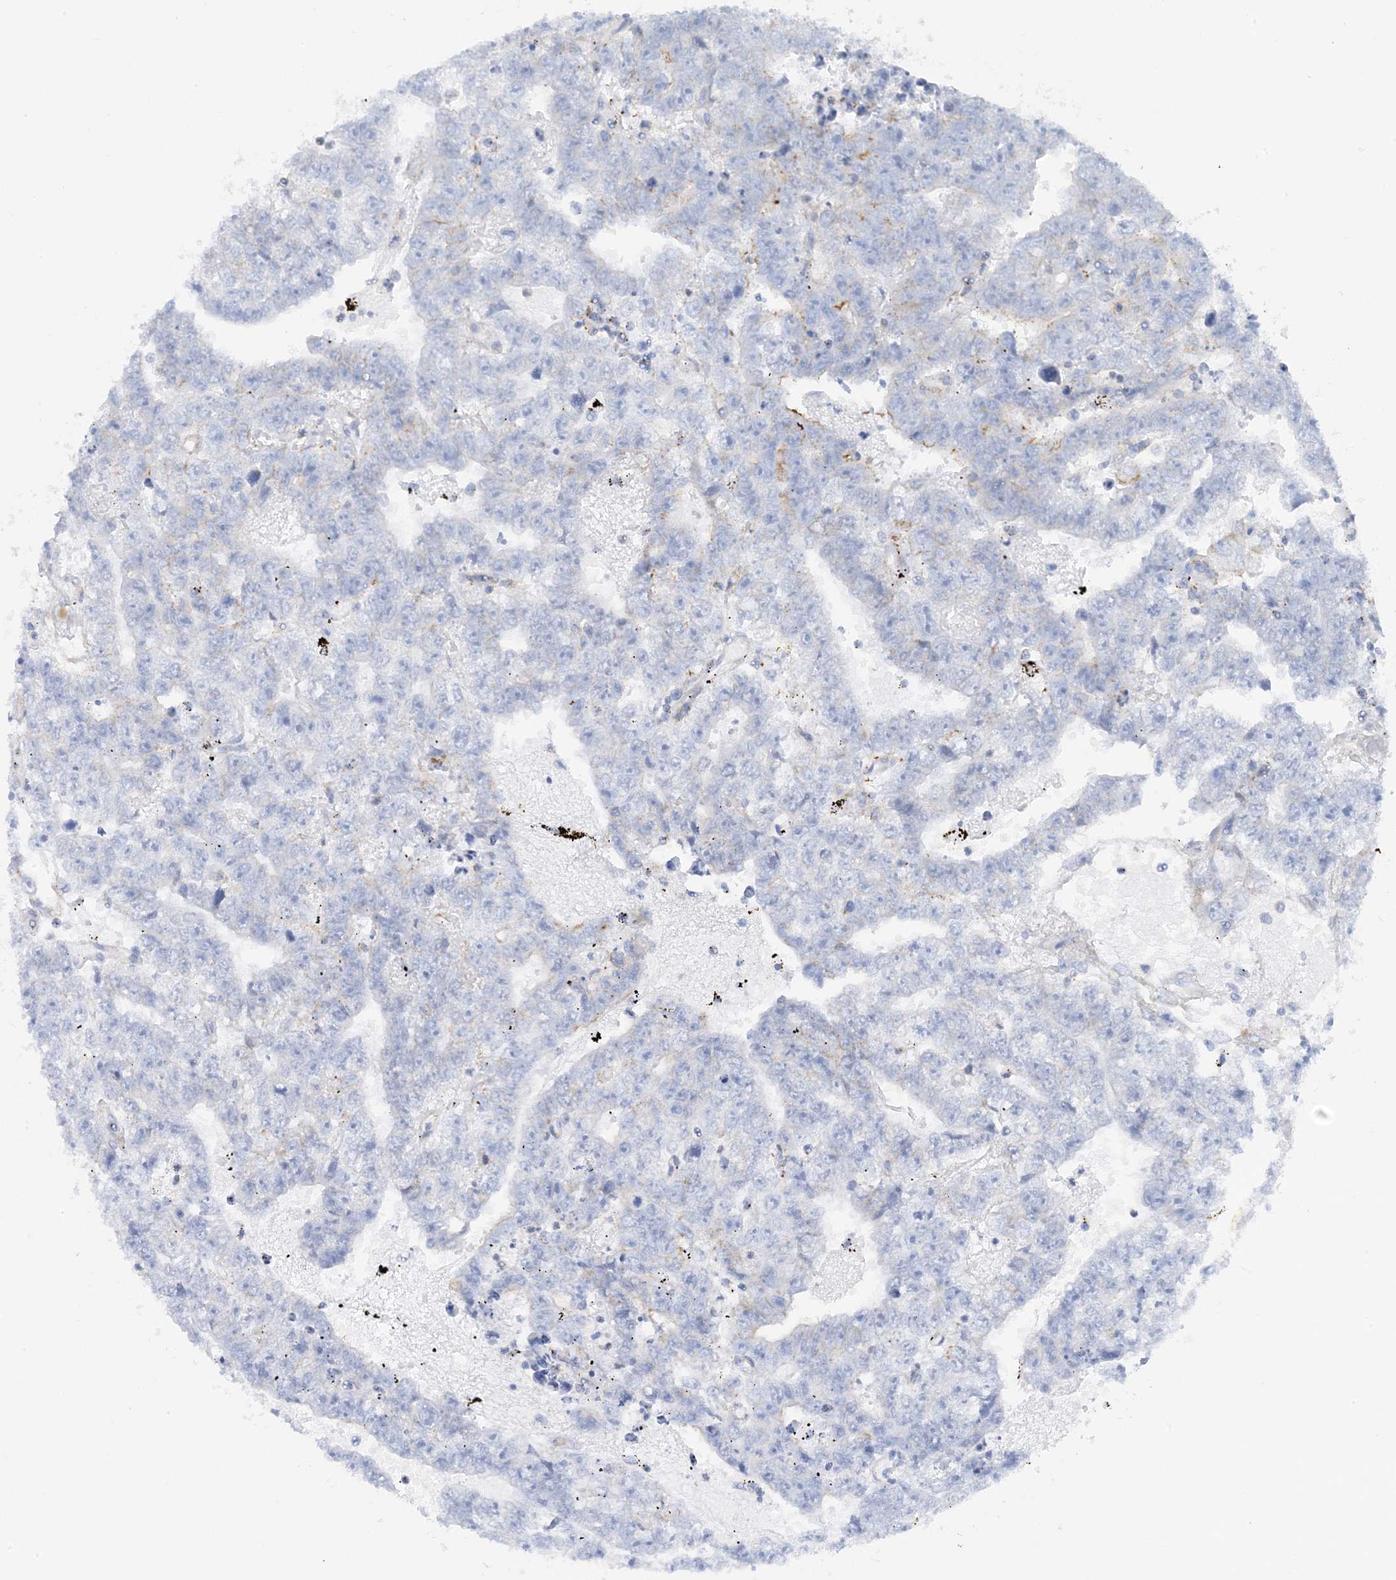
{"staining": {"intensity": "negative", "quantity": "none", "location": "none"}, "tissue": "testis cancer", "cell_type": "Tumor cells", "image_type": "cancer", "snomed": [{"axis": "morphology", "description": "Carcinoma, Embryonal, NOS"}, {"axis": "topography", "description": "Testis"}], "caption": "Immunohistochemical staining of human testis cancer (embryonal carcinoma) reveals no significant staining in tumor cells.", "gene": "CALHM5", "patient": {"sex": "male", "age": 25}}